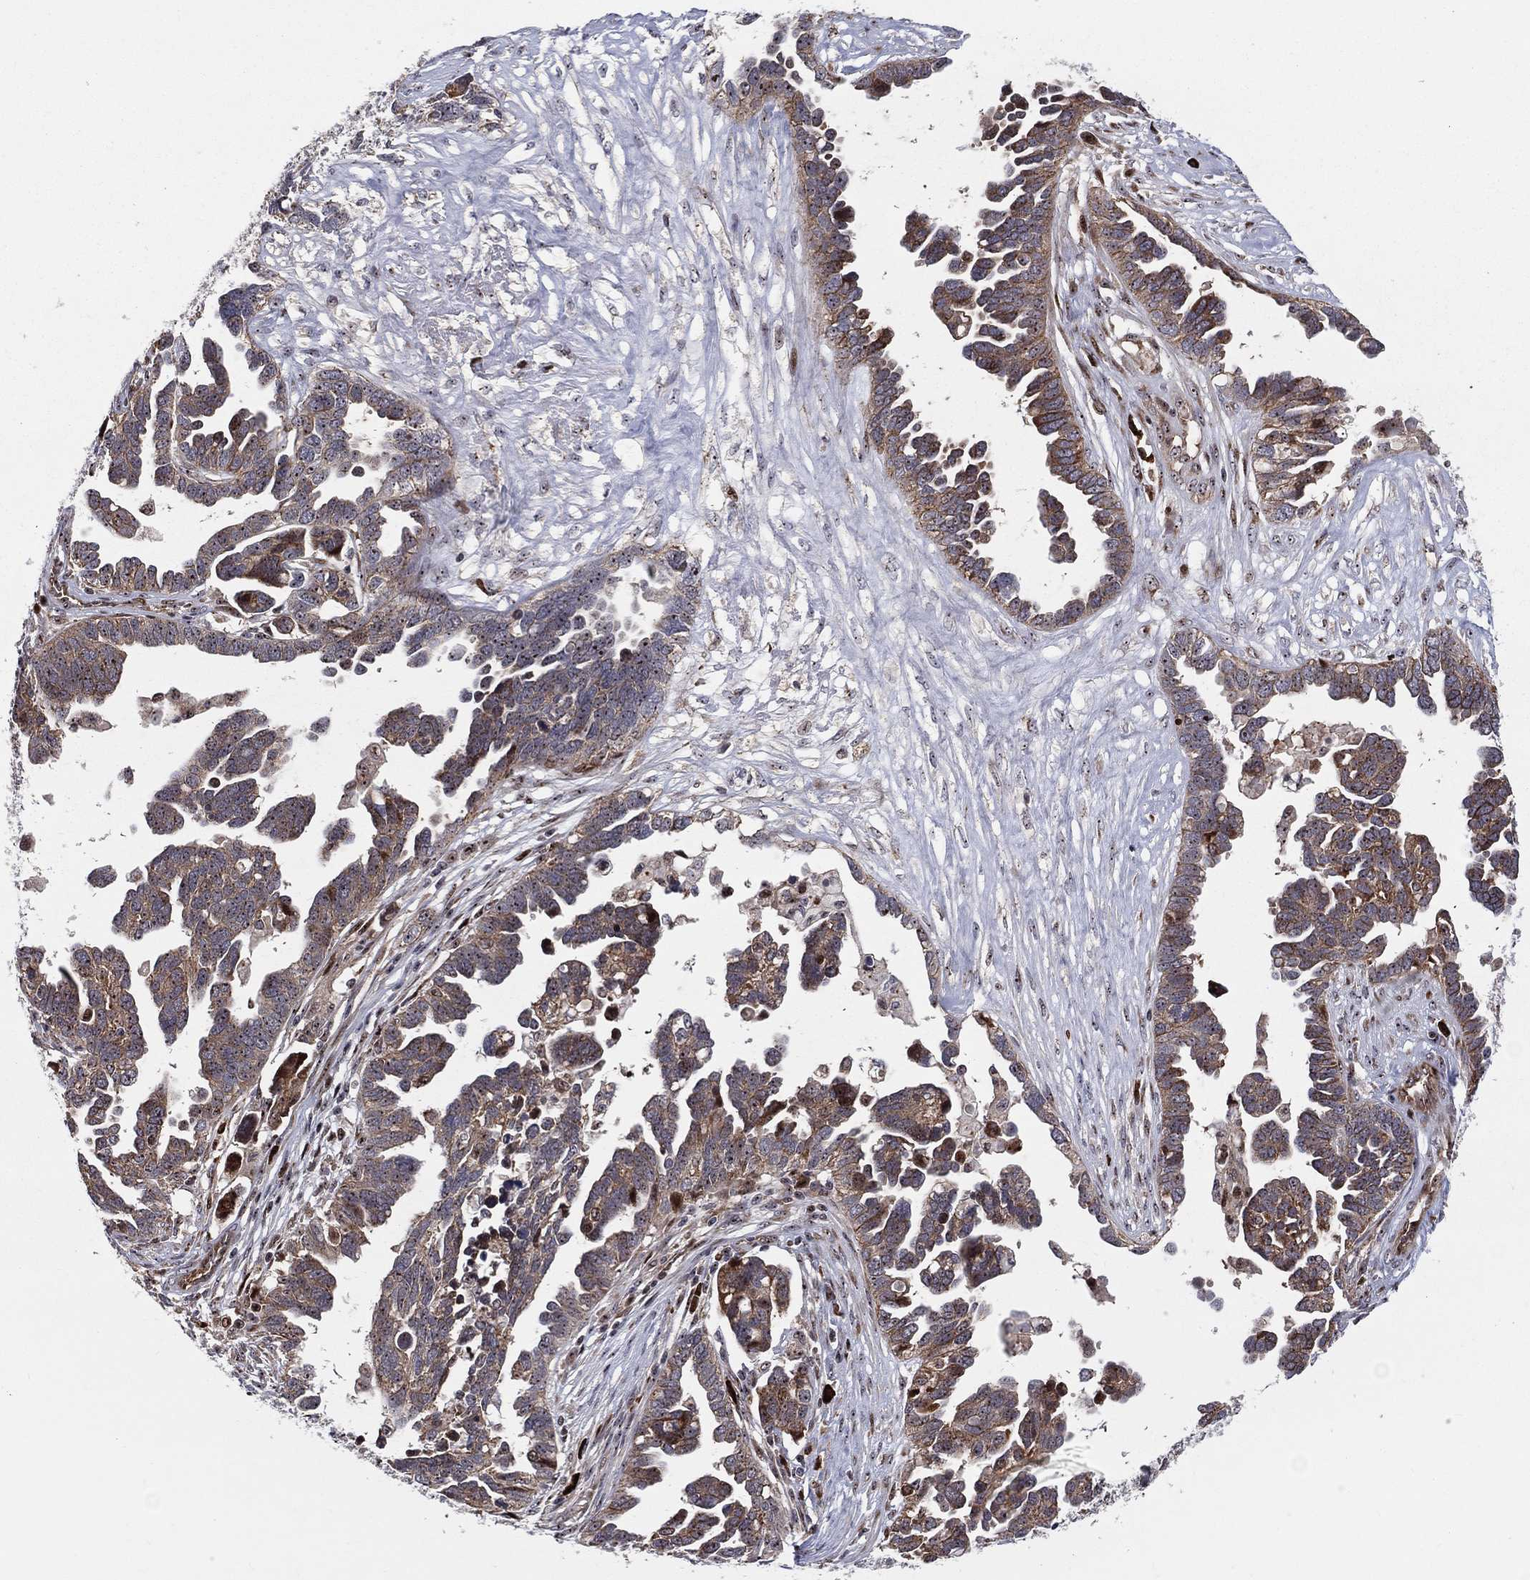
{"staining": {"intensity": "moderate", "quantity": "25%-75%", "location": "cytoplasmic/membranous"}, "tissue": "ovarian cancer", "cell_type": "Tumor cells", "image_type": "cancer", "snomed": [{"axis": "morphology", "description": "Cystadenocarcinoma, serous, NOS"}, {"axis": "topography", "description": "Ovary"}], "caption": "This histopathology image demonstrates IHC staining of human serous cystadenocarcinoma (ovarian), with medium moderate cytoplasmic/membranous expression in about 25%-75% of tumor cells.", "gene": "VHL", "patient": {"sex": "female", "age": 54}}